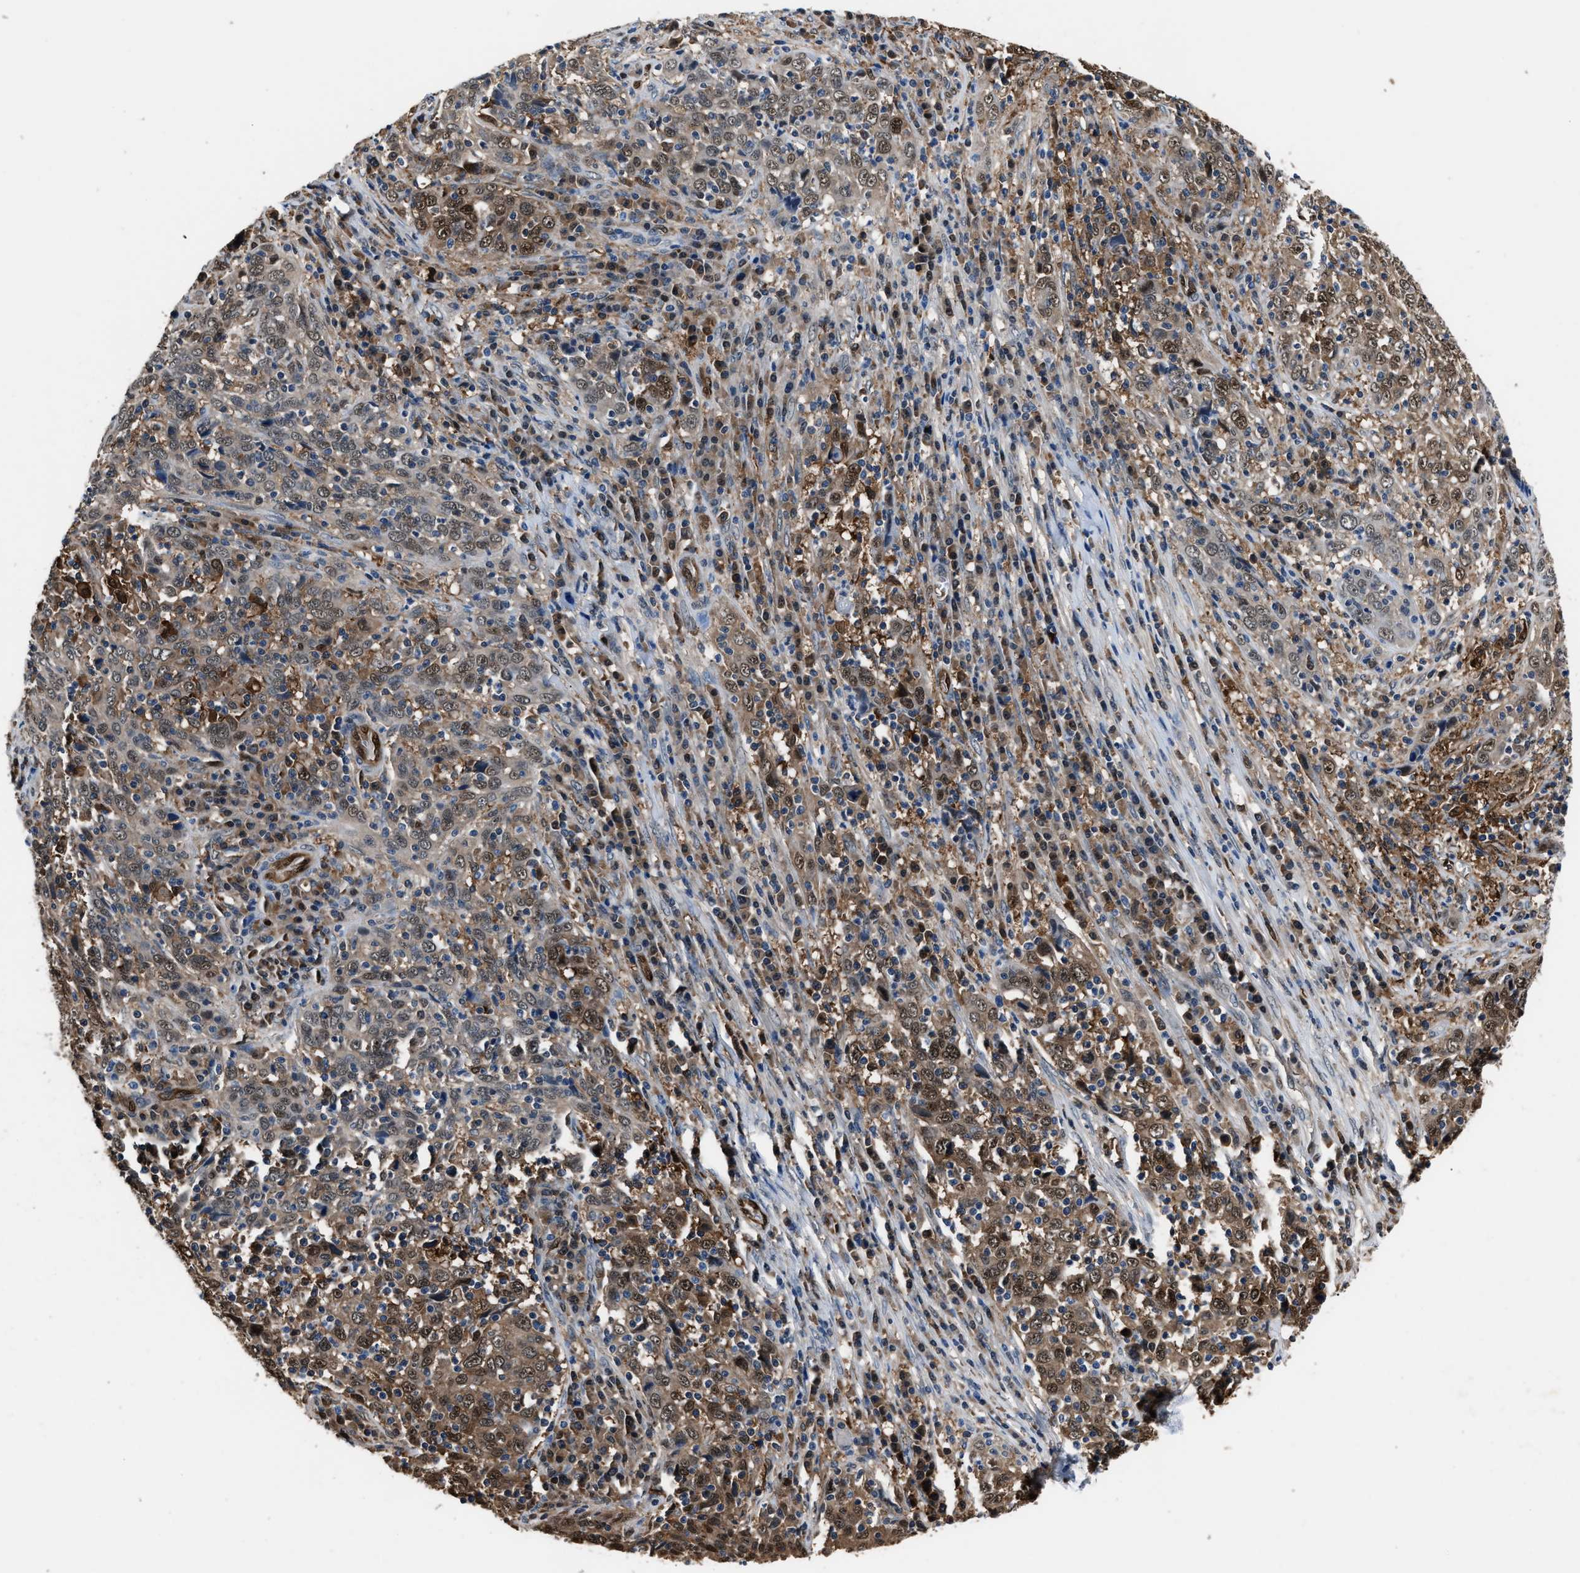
{"staining": {"intensity": "moderate", "quantity": "25%-75%", "location": "cytoplasmic/membranous,nuclear"}, "tissue": "cervical cancer", "cell_type": "Tumor cells", "image_type": "cancer", "snomed": [{"axis": "morphology", "description": "Squamous cell carcinoma, NOS"}, {"axis": "topography", "description": "Cervix"}], "caption": "A medium amount of moderate cytoplasmic/membranous and nuclear staining is present in approximately 25%-75% of tumor cells in squamous cell carcinoma (cervical) tissue.", "gene": "PPA1", "patient": {"sex": "female", "age": 46}}